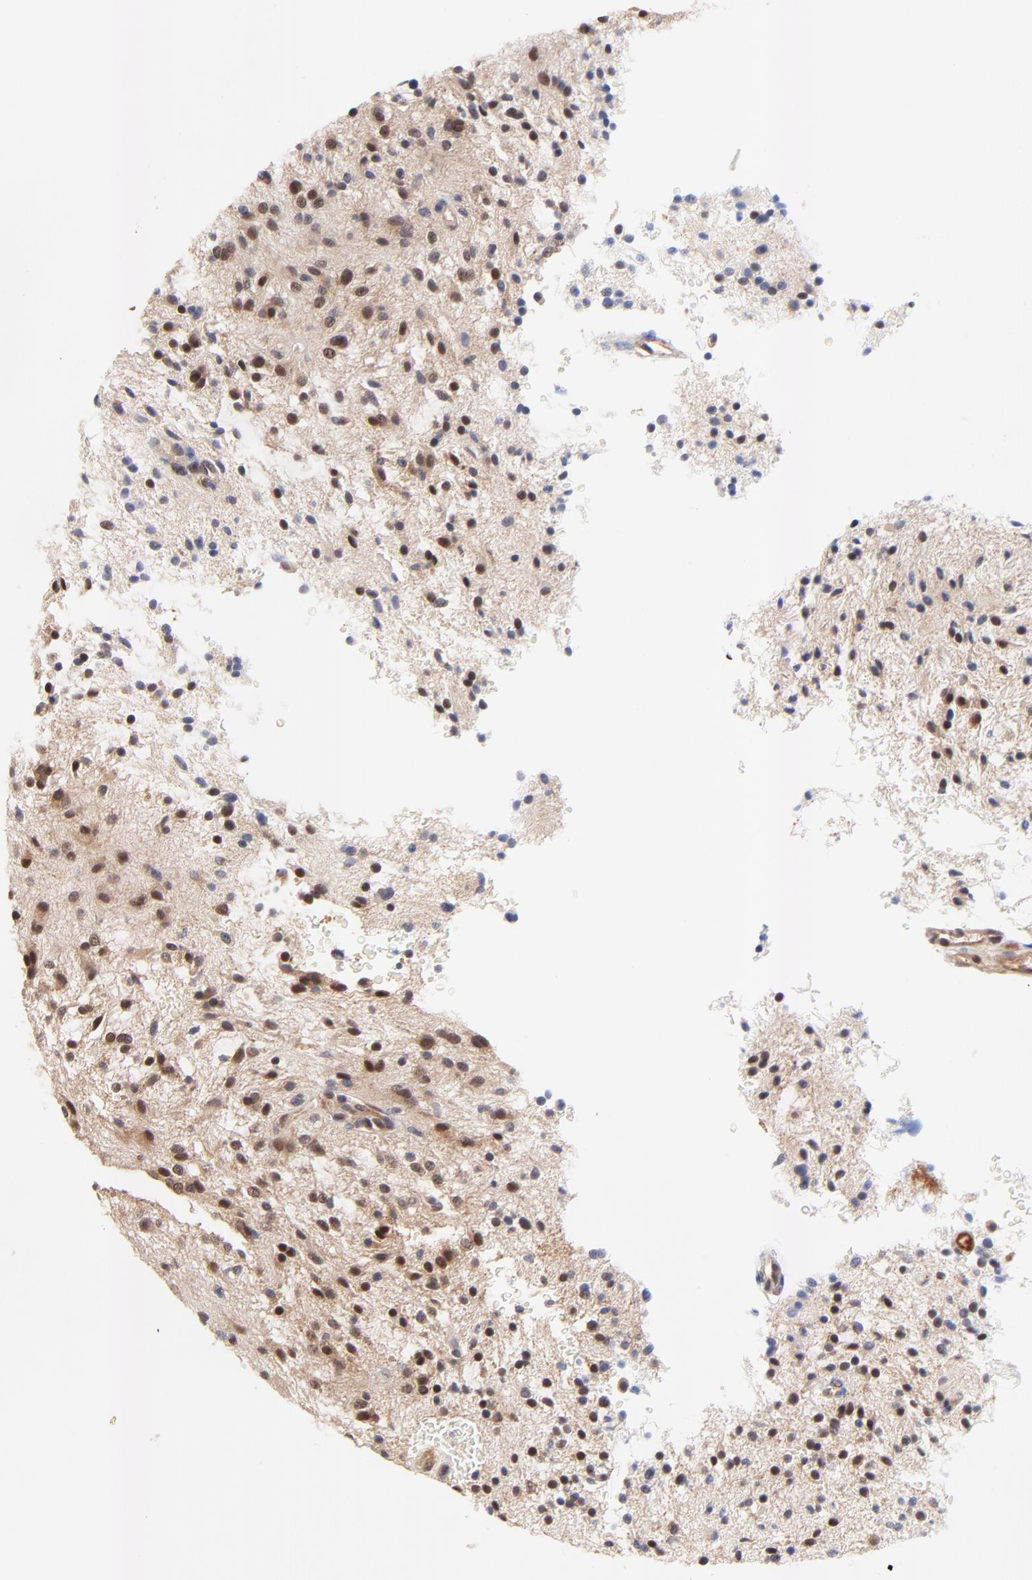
{"staining": {"intensity": "moderate", "quantity": ">75%", "location": "cytoplasmic/membranous,nuclear"}, "tissue": "glioma", "cell_type": "Tumor cells", "image_type": "cancer", "snomed": [{"axis": "morphology", "description": "Glioma, malignant, NOS"}, {"axis": "topography", "description": "Cerebellum"}], "caption": "Immunohistochemistry image of neoplastic tissue: glioma (malignant) stained using IHC demonstrates medium levels of moderate protein expression localized specifically in the cytoplasmic/membranous and nuclear of tumor cells, appearing as a cytoplasmic/membranous and nuclear brown color.", "gene": "TXNL1", "patient": {"sex": "female", "age": 10}}